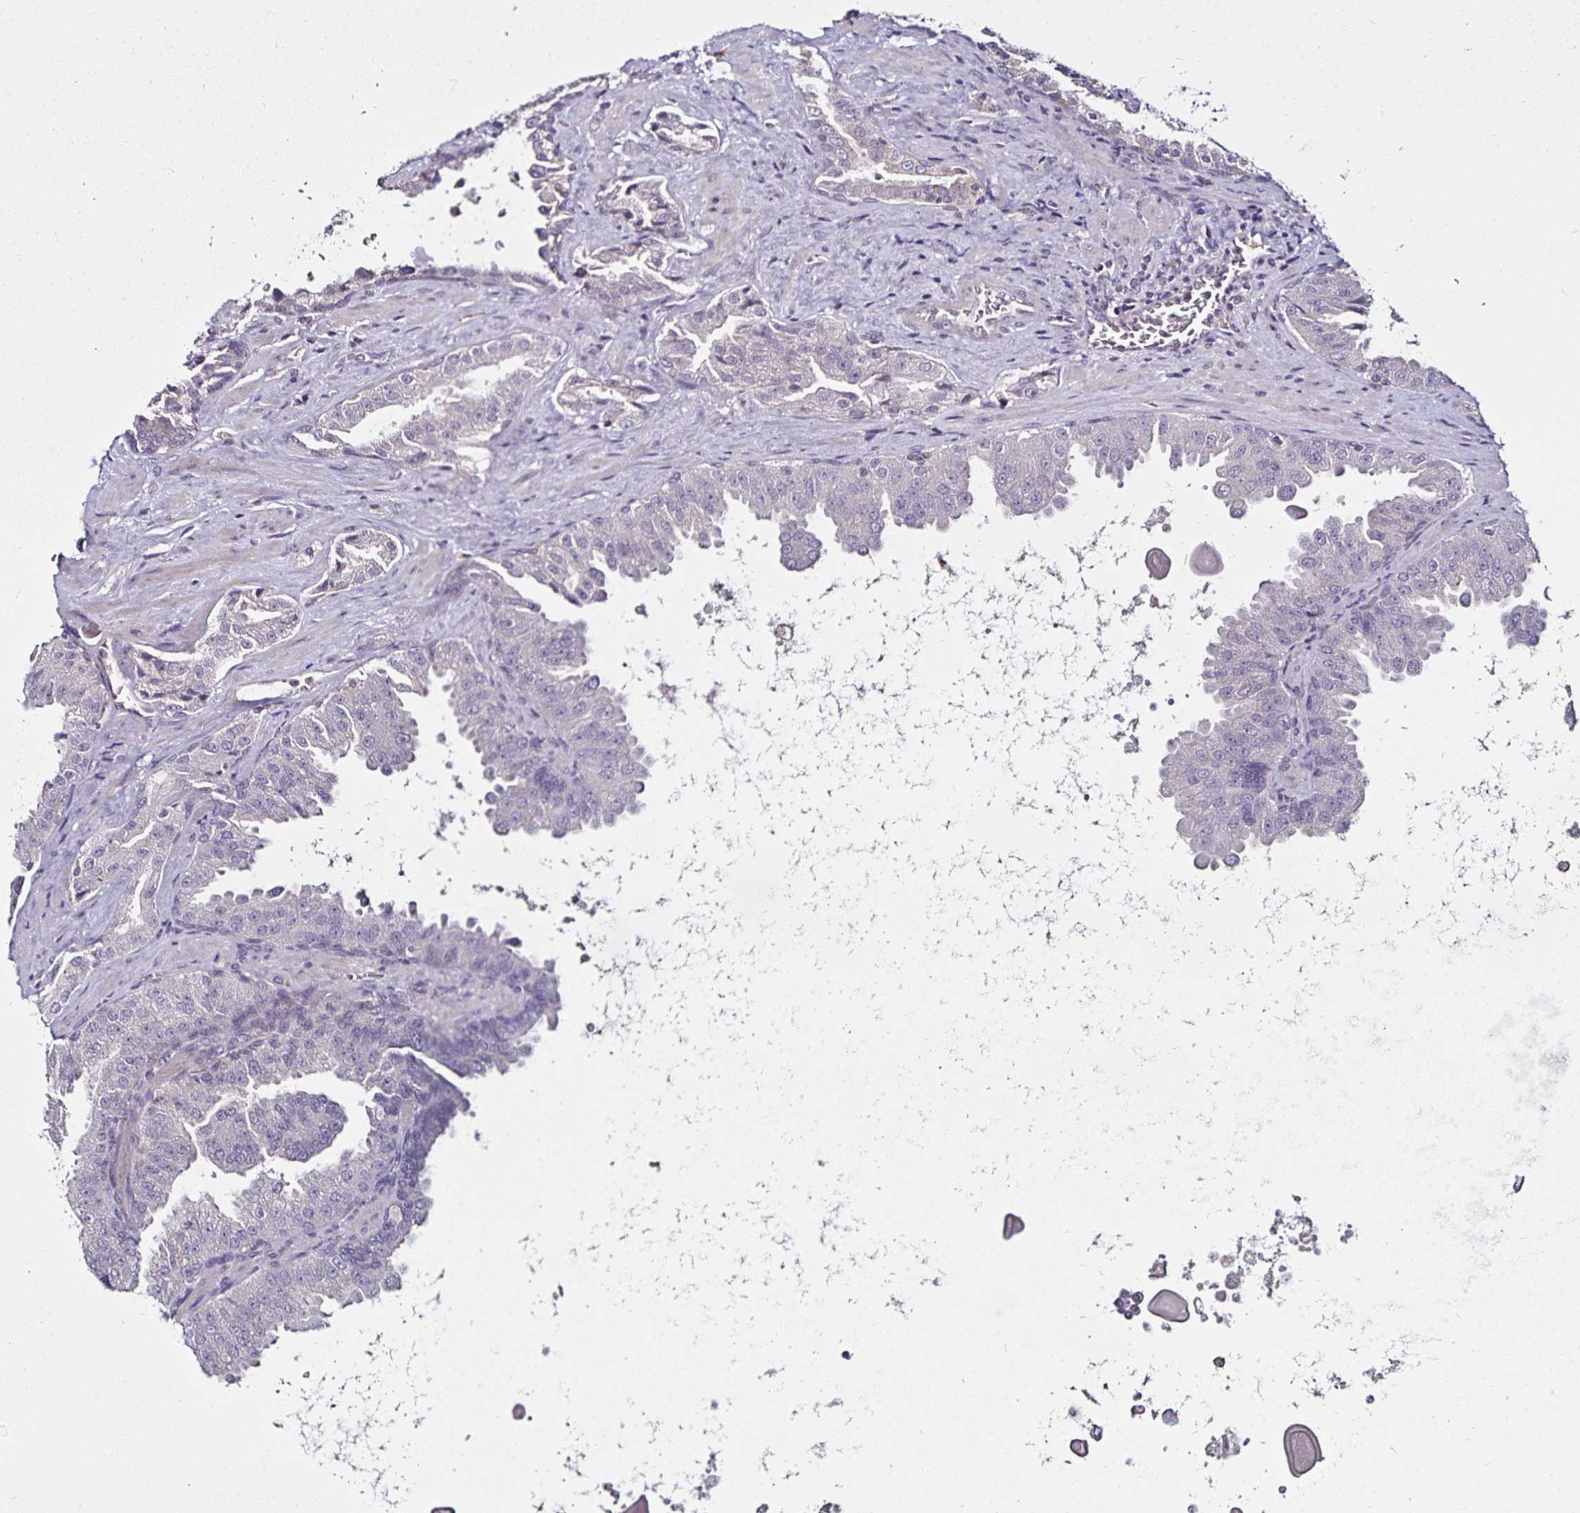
{"staining": {"intensity": "negative", "quantity": "none", "location": "none"}, "tissue": "prostate cancer", "cell_type": "Tumor cells", "image_type": "cancer", "snomed": [{"axis": "morphology", "description": "Adenocarcinoma, Low grade"}, {"axis": "topography", "description": "Prostate"}], "caption": "Immunohistochemical staining of human prostate cancer (low-grade adenocarcinoma) displays no significant expression in tumor cells.", "gene": "ACSL5", "patient": {"sex": "male", "age": 67}}